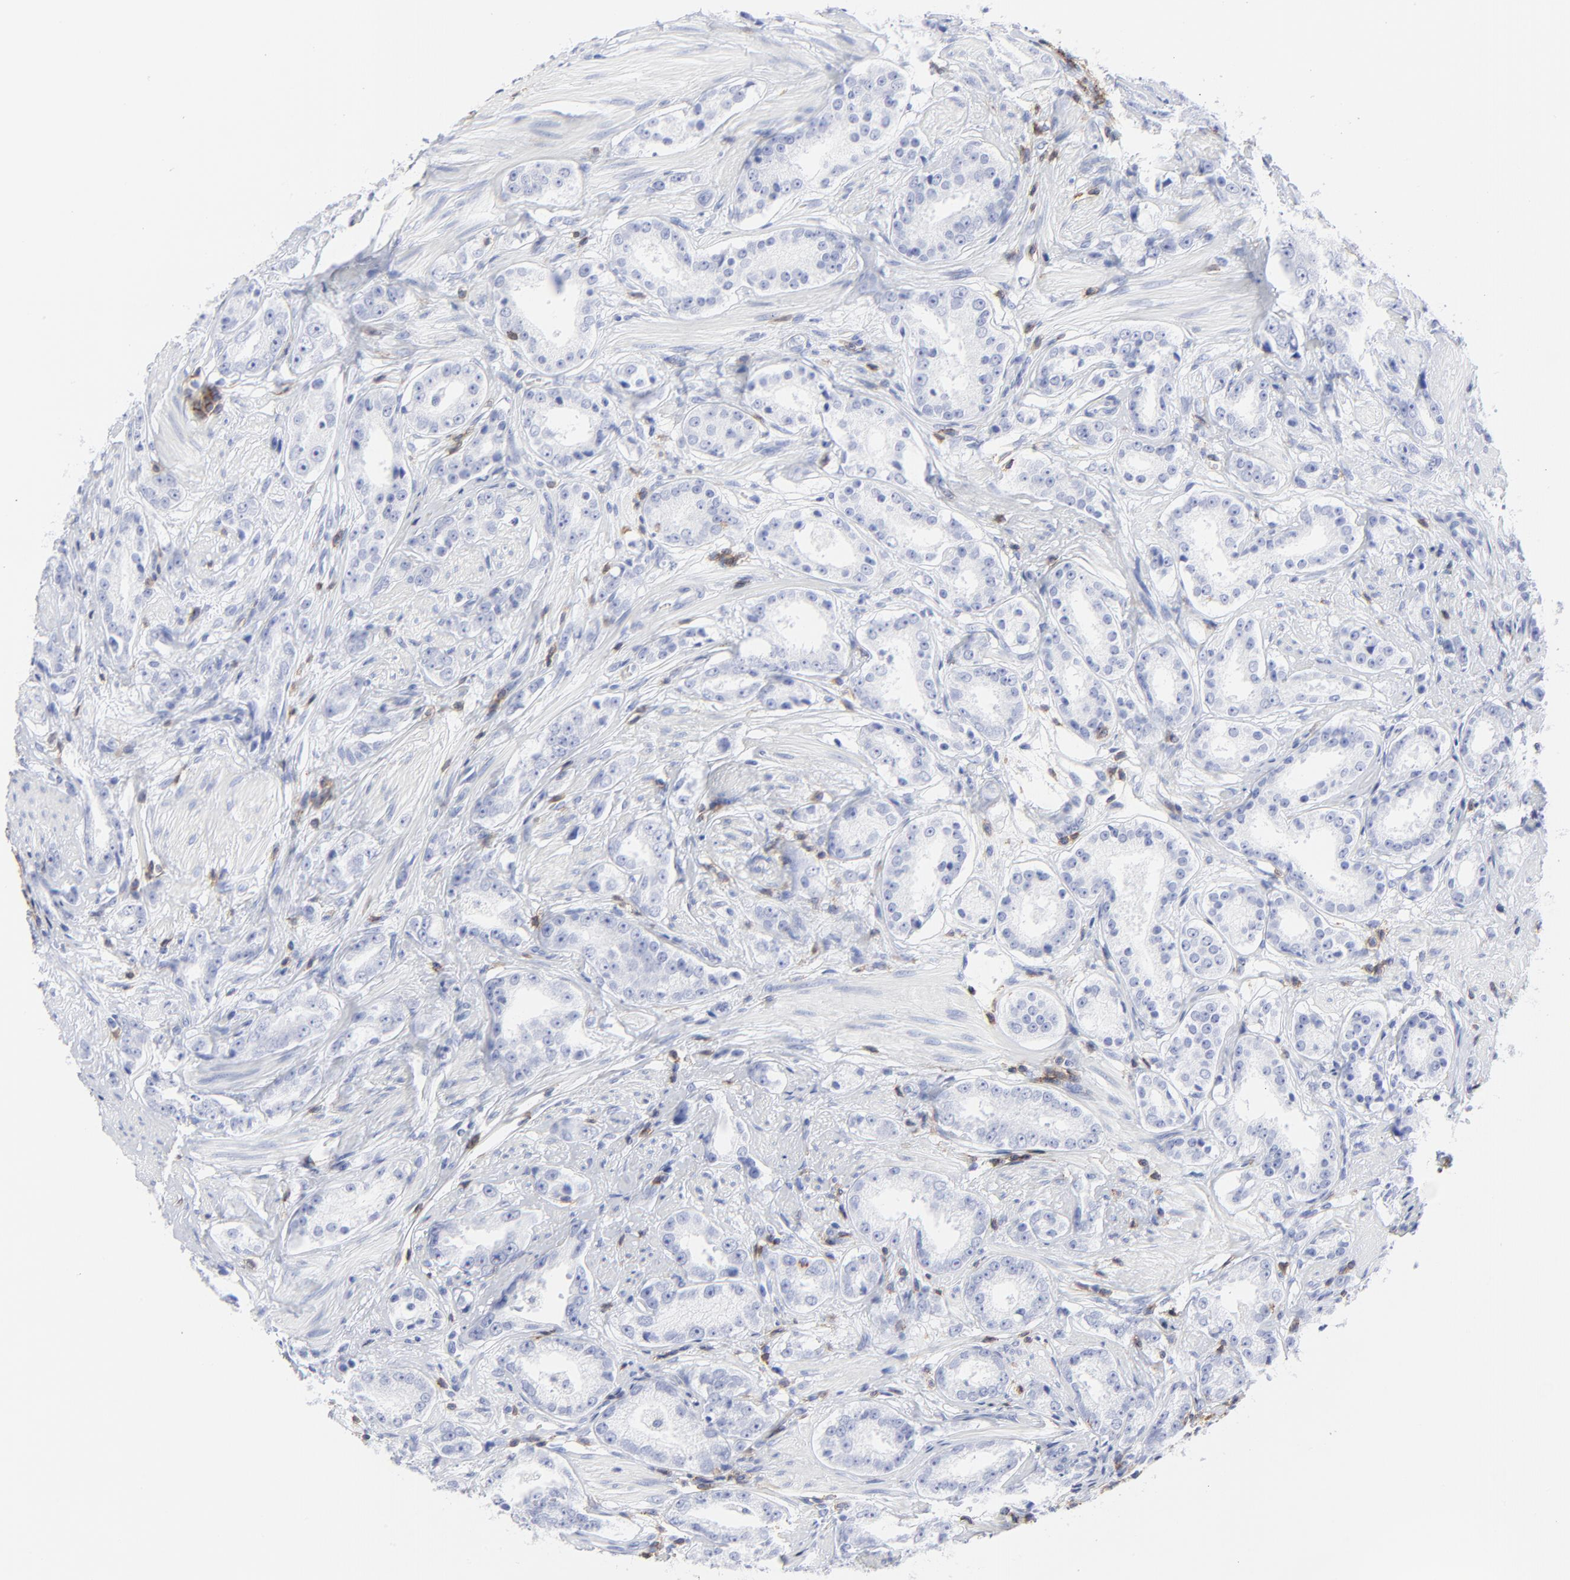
{"staining": {"intensity": "negative", "quantity": "none", "location": "none"}, "tissue": "prostate cancer", "cell_type": "Tumor cells", "image_type": "cancer", "snomed": [{"axis": "morphology", "description": "Adenocarcinoma, Medium grade"}, {"axis": "topography", "description": "Prostate"}], "caption": "The immunohistochemistry (IHC) photomicrograph has no significant staining in tumor cells of prostate cancer tissue. (DAB (3,3'-diaminobenzidine) immunohistochemistry, high magnification).", "gene": "LCK", "patient": {"sex": "male", "age": 53}}